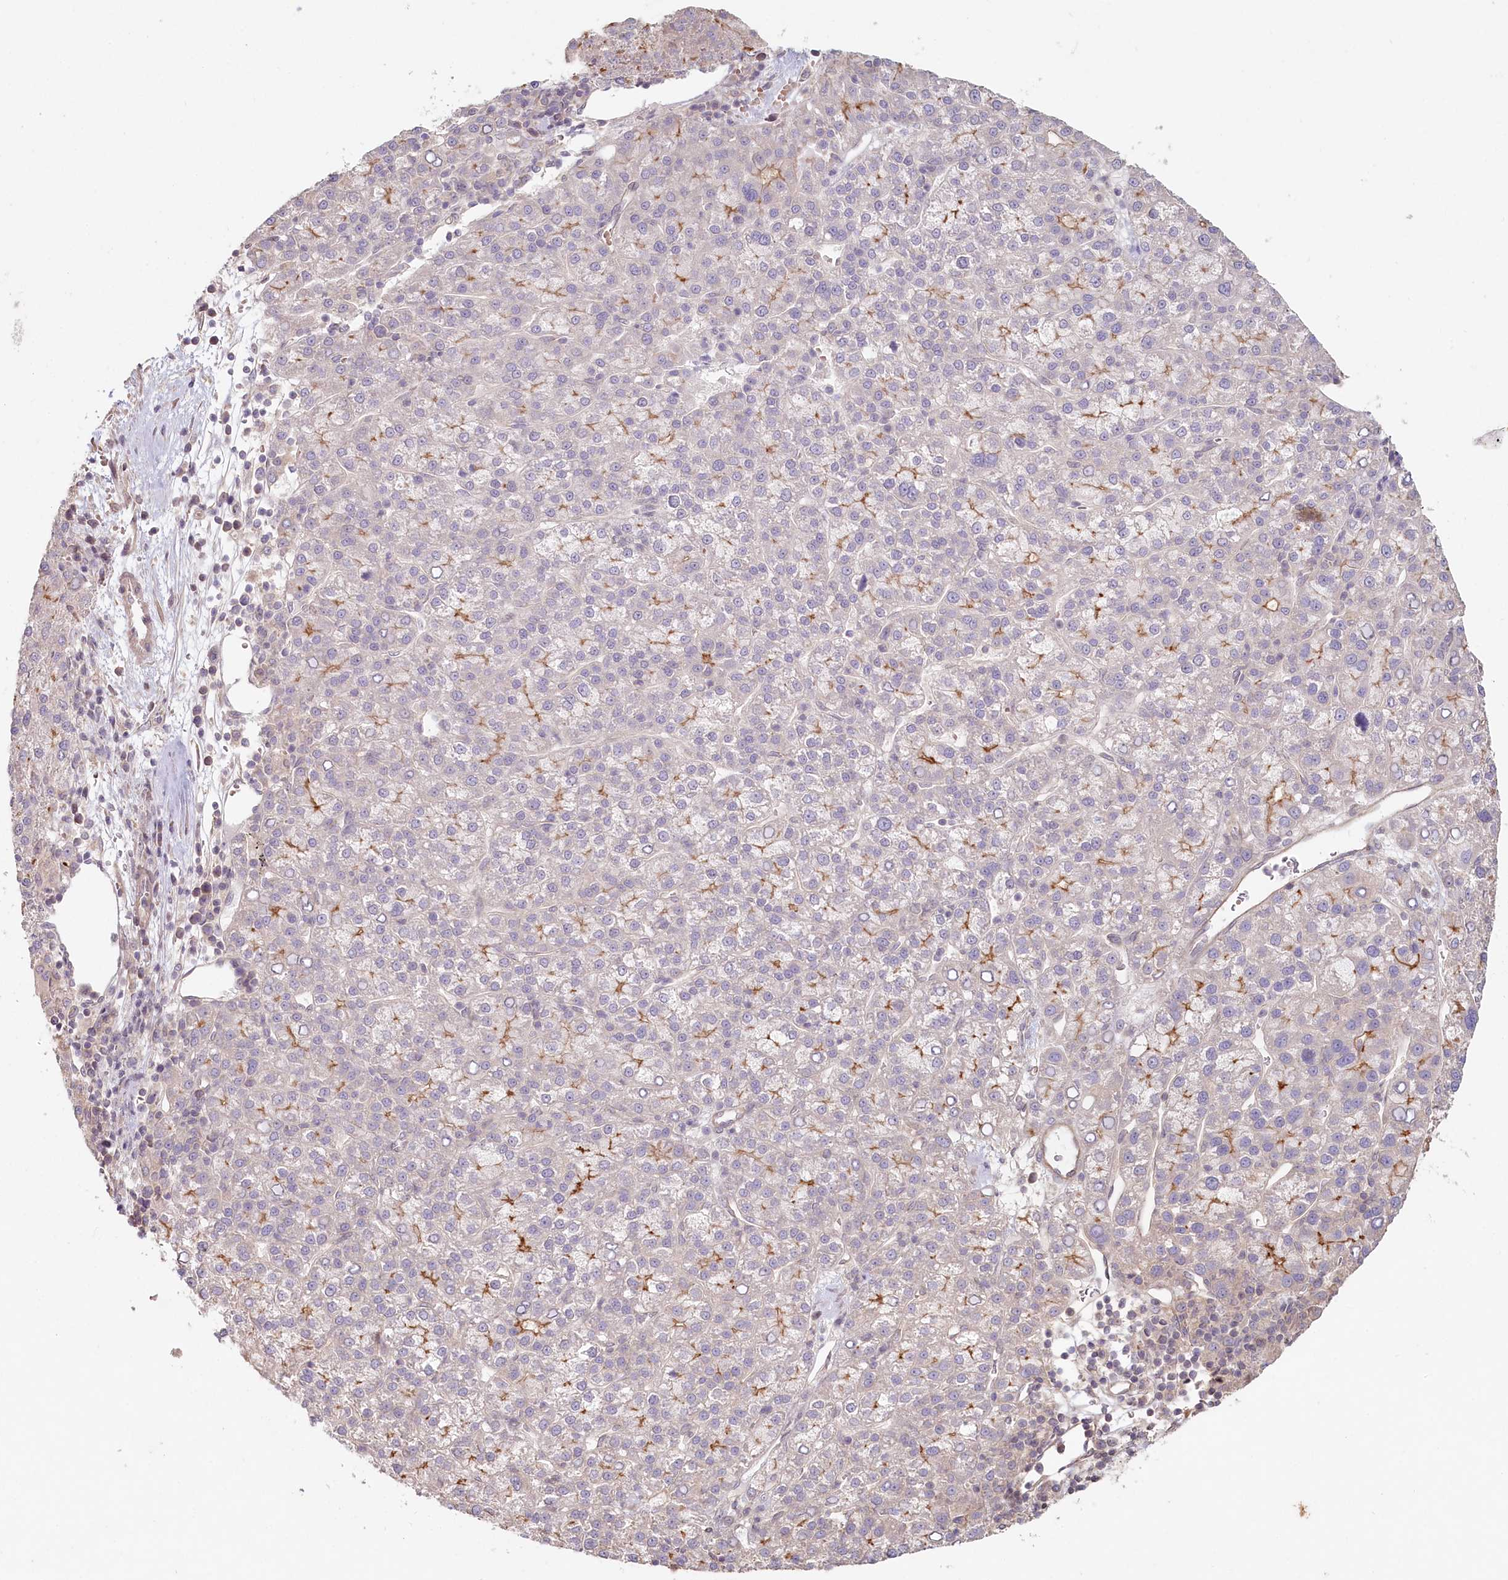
{"staining": {"intensity": "moderate", "quantity": "<25%", "location": "cytoplasmic/membranous"}, "tissue": "liver cancer", "cell_type": "Tumor cells", "image_type": "cancer", "snomed": [{"axis": "morphology", "description": "Carcinoma, Hepatocellular, NOS"}, {"axis": "topography", "description": "Liver"}], "caption": "Immunohistochemistry (IHC) of hepatocellular carcinoma (liver) shows low levels of moderate cytoplasmic/membranous staining in approximately <25% of tumor cells.", "gene": "TCHP", "patient": {"sex": "female", "age": 58}}